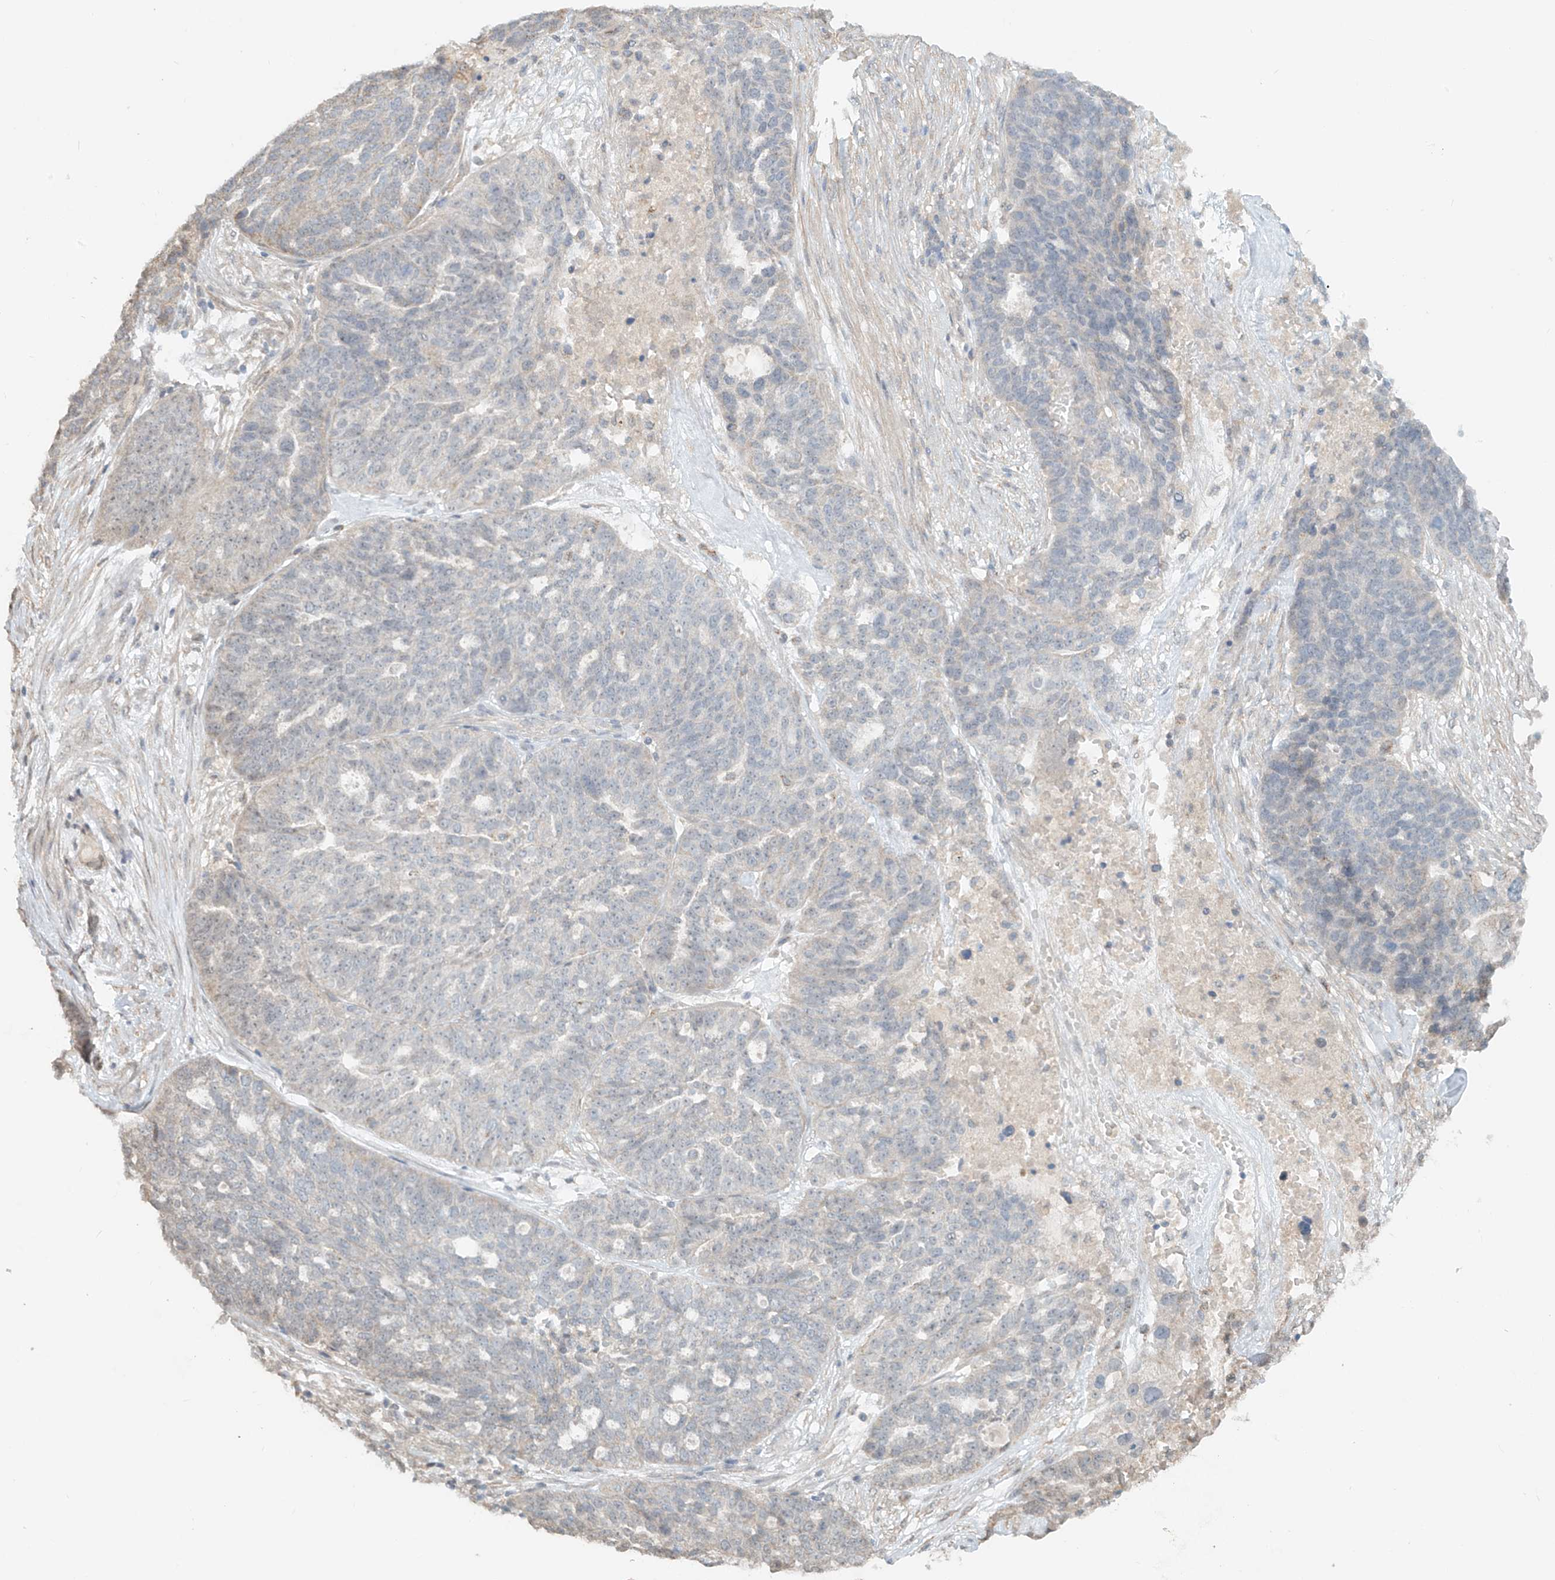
{"staining": {"intensity": "negative", "quantity": "none", "location": "none"}, "tissue": "ovarian cancer", "cell_type": "Tumor cells", "image_type": "cancer", "snomed": [{"axis": "morphology", "description": "Cystadenocarcinoma, serous, NOS"}, {"axis": "topography", "description": "Ovary"}], "caption": "The image shows no staining of tumor cells in ovarian cancer.", "gene": "ABCD1", "patient": {"sex": "female", "age": 59}}